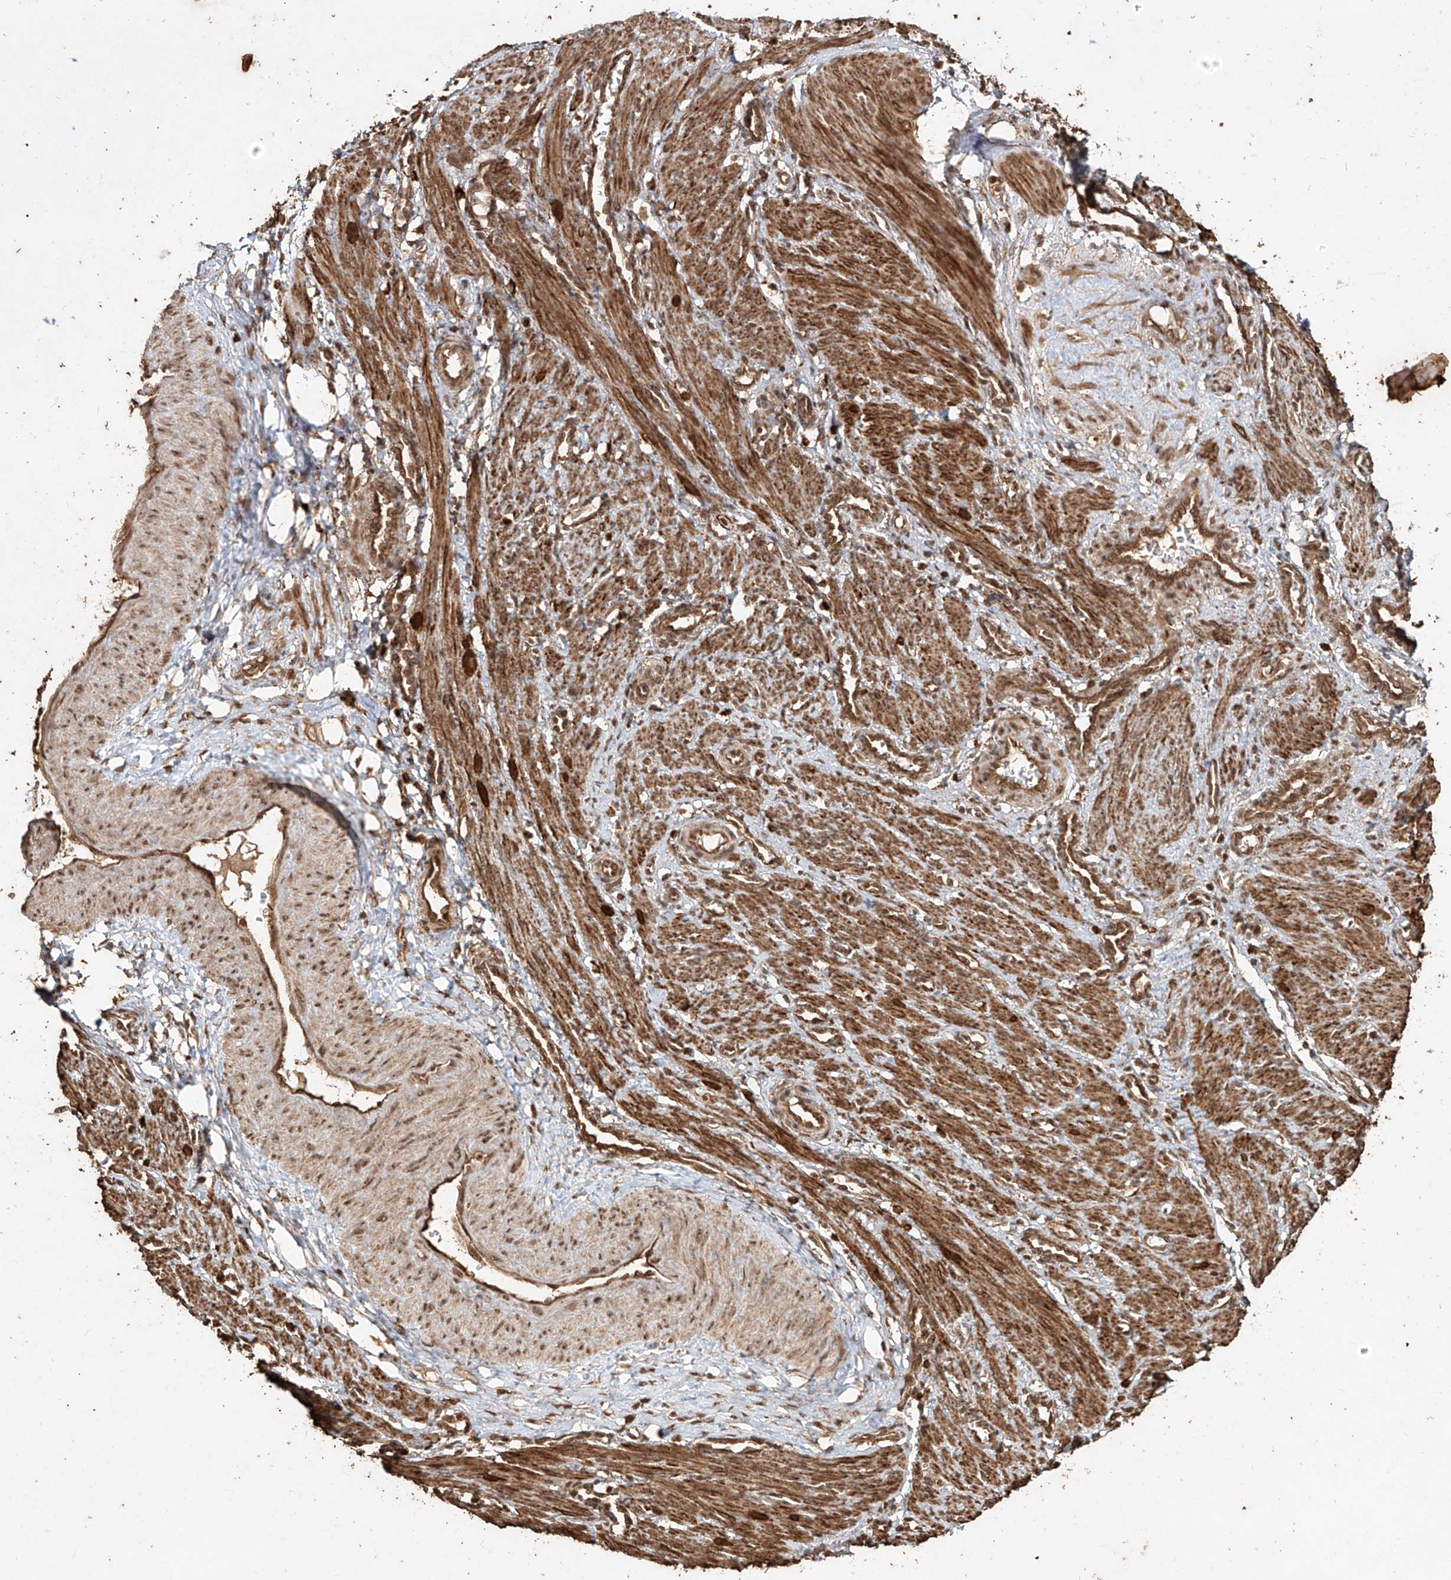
{"staining": {"intensity": "moderate", "quantity": ">75%", "location": "cytoplasmic/membranous,nuclear"}, "tissue": "smooth muscle", "cell_type": "Smooth muscle cells", "image_type": "normal", "snomed": [{"axis": "morphology", "description": "Normal tissue, NOS"}, {"axis": "topography", "description": "Endometrium"}], "caption": "Immunohistochemistry photomicrograph of benign smooth muscle: human smooth muscle stained using IHC shows medium levels of moderate protein expression localized specifically in the cytoplasmic/membranous,nuclear of smooth muscle cells, appearing as a cytoplasmic/membranous,nuclear brown color.", "gene": "ZNF660", "patient": {"sex": "female", "age": 33}}